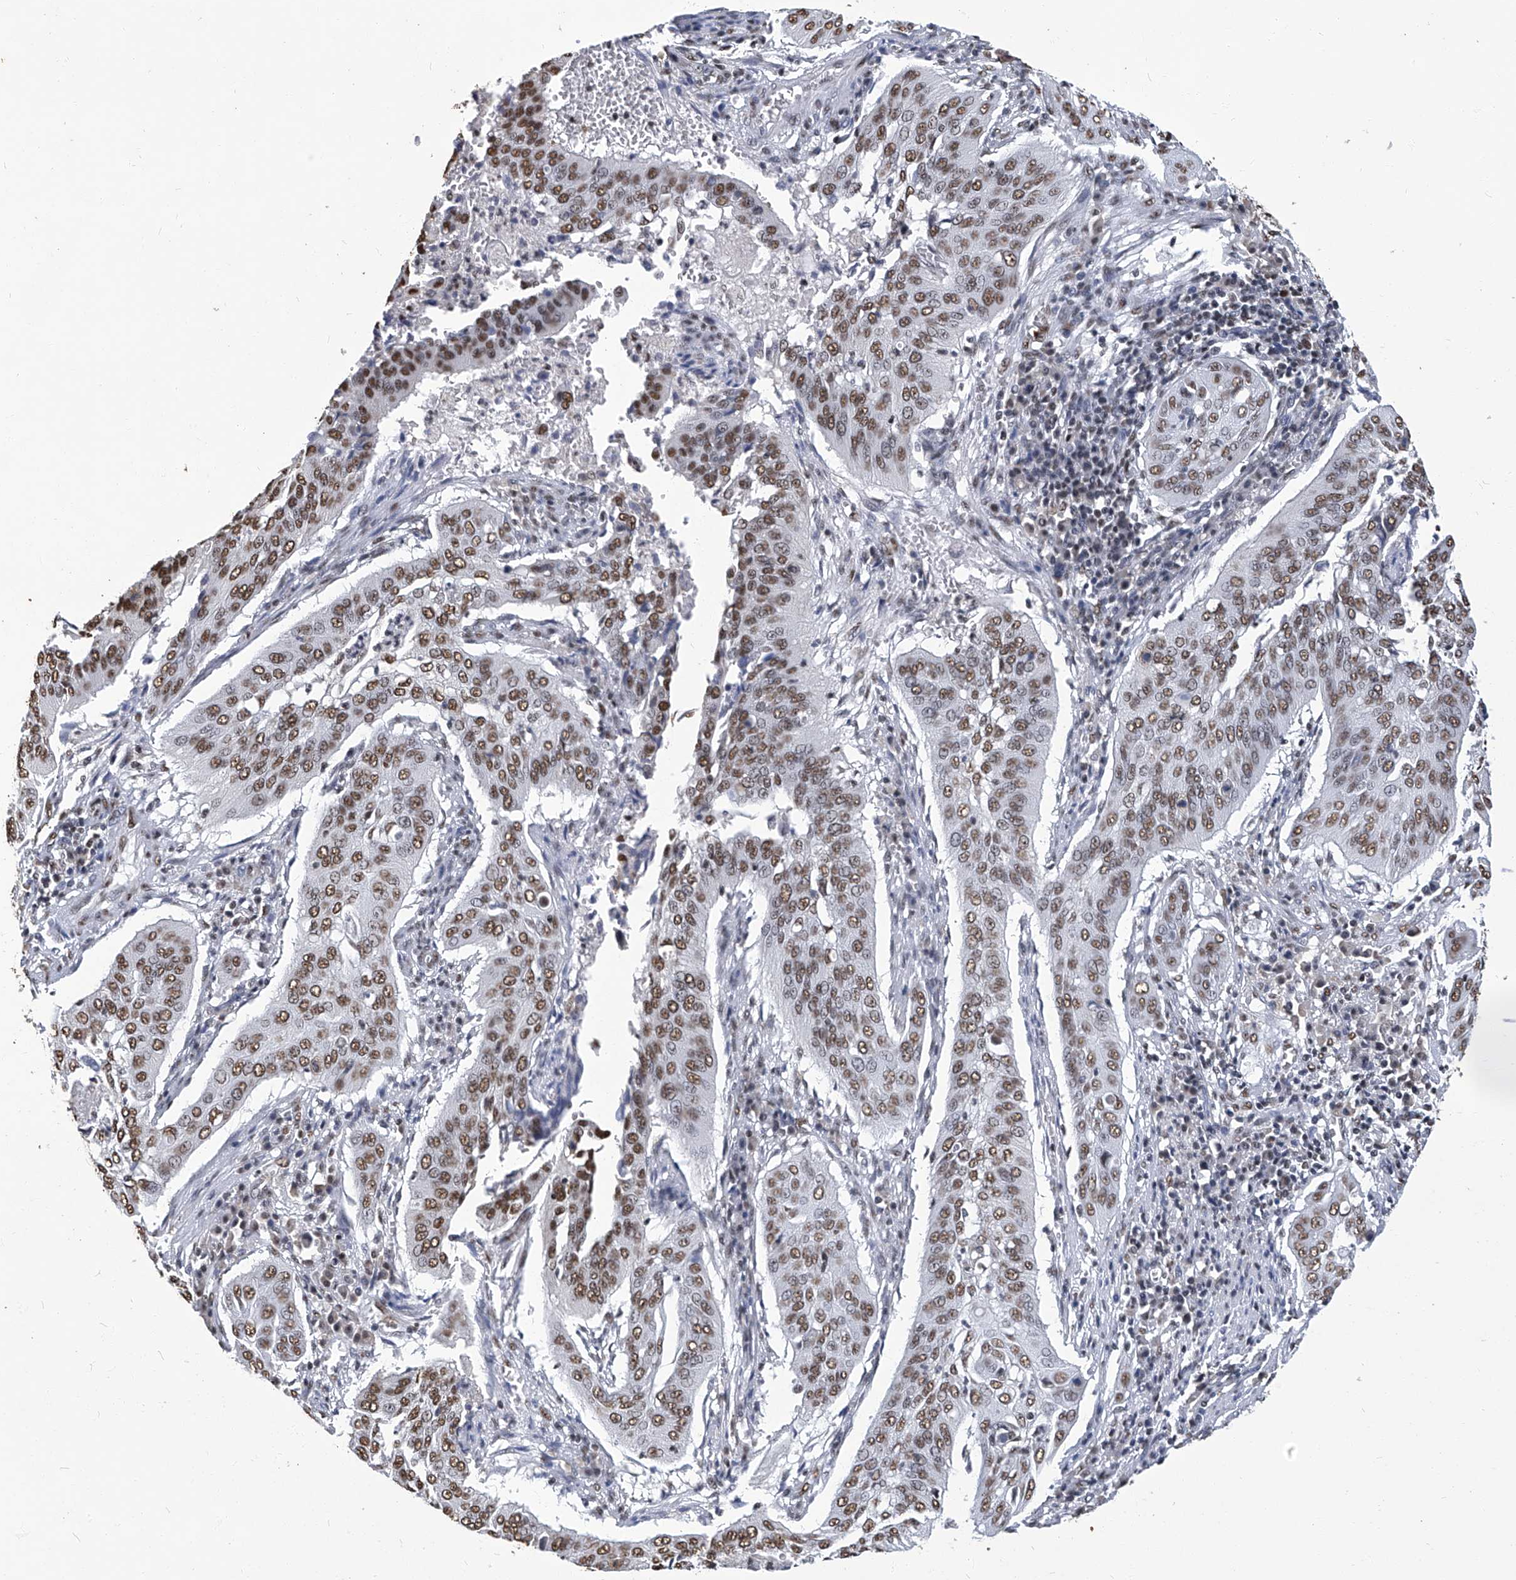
{"staining": {"intensity": "moderate", "quantity": ">75%", "location": "nuclear"}, "tissue": "cervical cancer", "cell_type": "Tumor cells", "image_type": "cancer", "snomed": [{"axis": "morphology", "description": "Squamous cell carcinoma, NOS"}, {"axis": "topography", "description": "Cervix"}], "caption": "Cervical cancer (squamous cell carcinoma) tissue exhibits moderate nuclear positivity in about >75% of tumor cells (DAB (3,3'-diaminobenzidine) IHC with brightfield microscopy, high magnification).", "gene": "HBP1", "patient": {"sex": "female", "age": 39}}